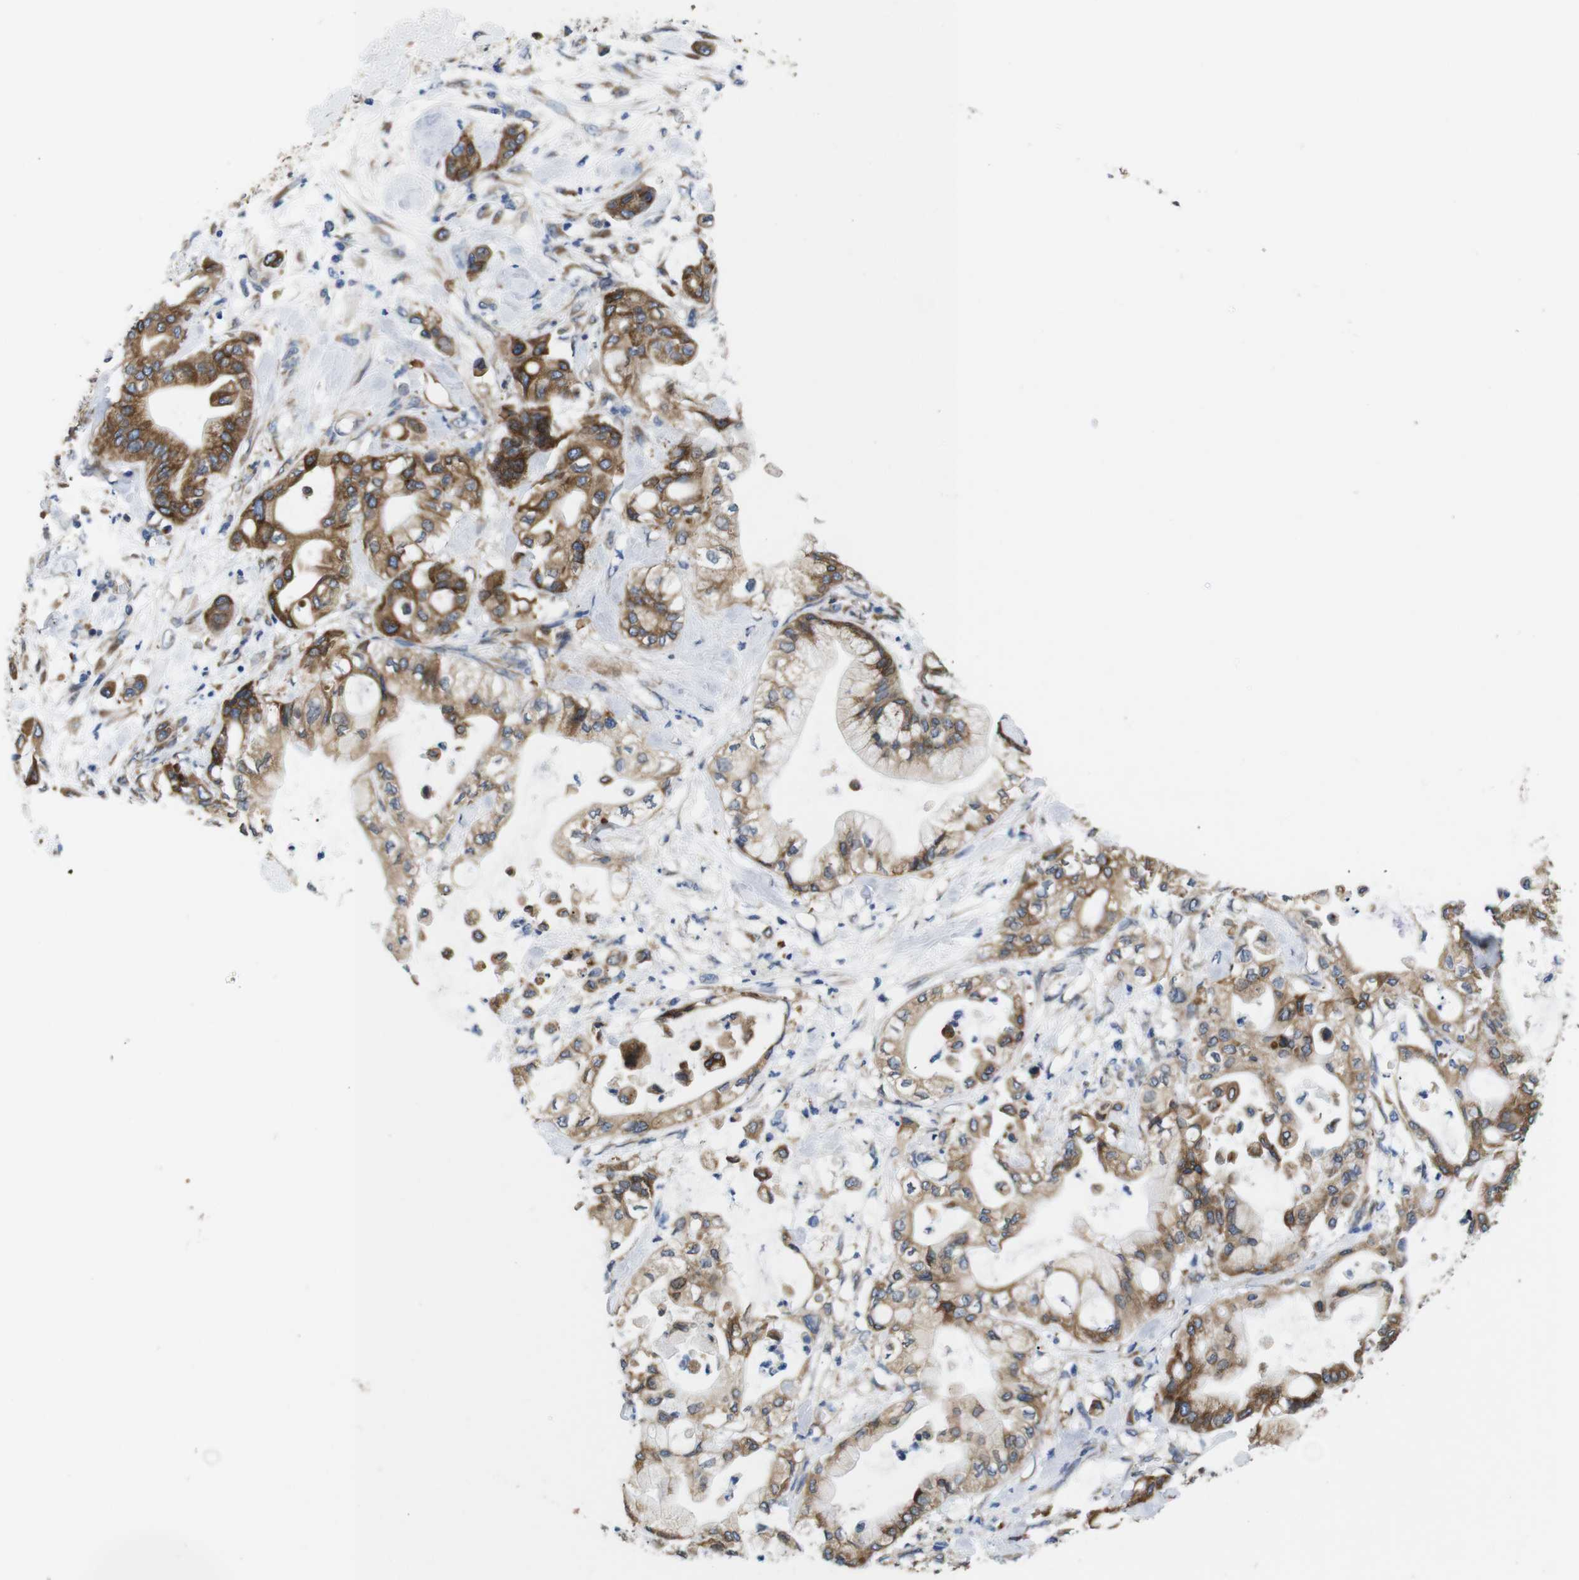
{"staining": {"intensity": "moderate", "quantity": ">75%", "location": "cytoplasmic/membranous"}, "tissue": "pancreatic cancer", "cell_type": "Tumor cells", "image_type": "cancer", "snomed": [{"axis": "morphology", "description": "Adenocarcinoma, NOS"}, {"axis": "morphology", "description": "Adenocarcinoma, metastatic, NOS"}, {"axis": "topography", "description": "Lymph node"}, {"axis": "topography", "description": "Pancreas"}, {"axis": "topography", "description": "Duodenum"}], "caption": "Immunohistochemistry image of neoplastic tissue: pancreatic cancer (adenocarcinoma) stained using immunohistochemistry exhibits medium levels of moderate protein expression localized specifically in the cytoplasmic/membranous of tumor cells, appearing as a cytoplasmic/membranous brown color.", "gene": "HACD3", "patient": {"sex": "female", "age": 64}}